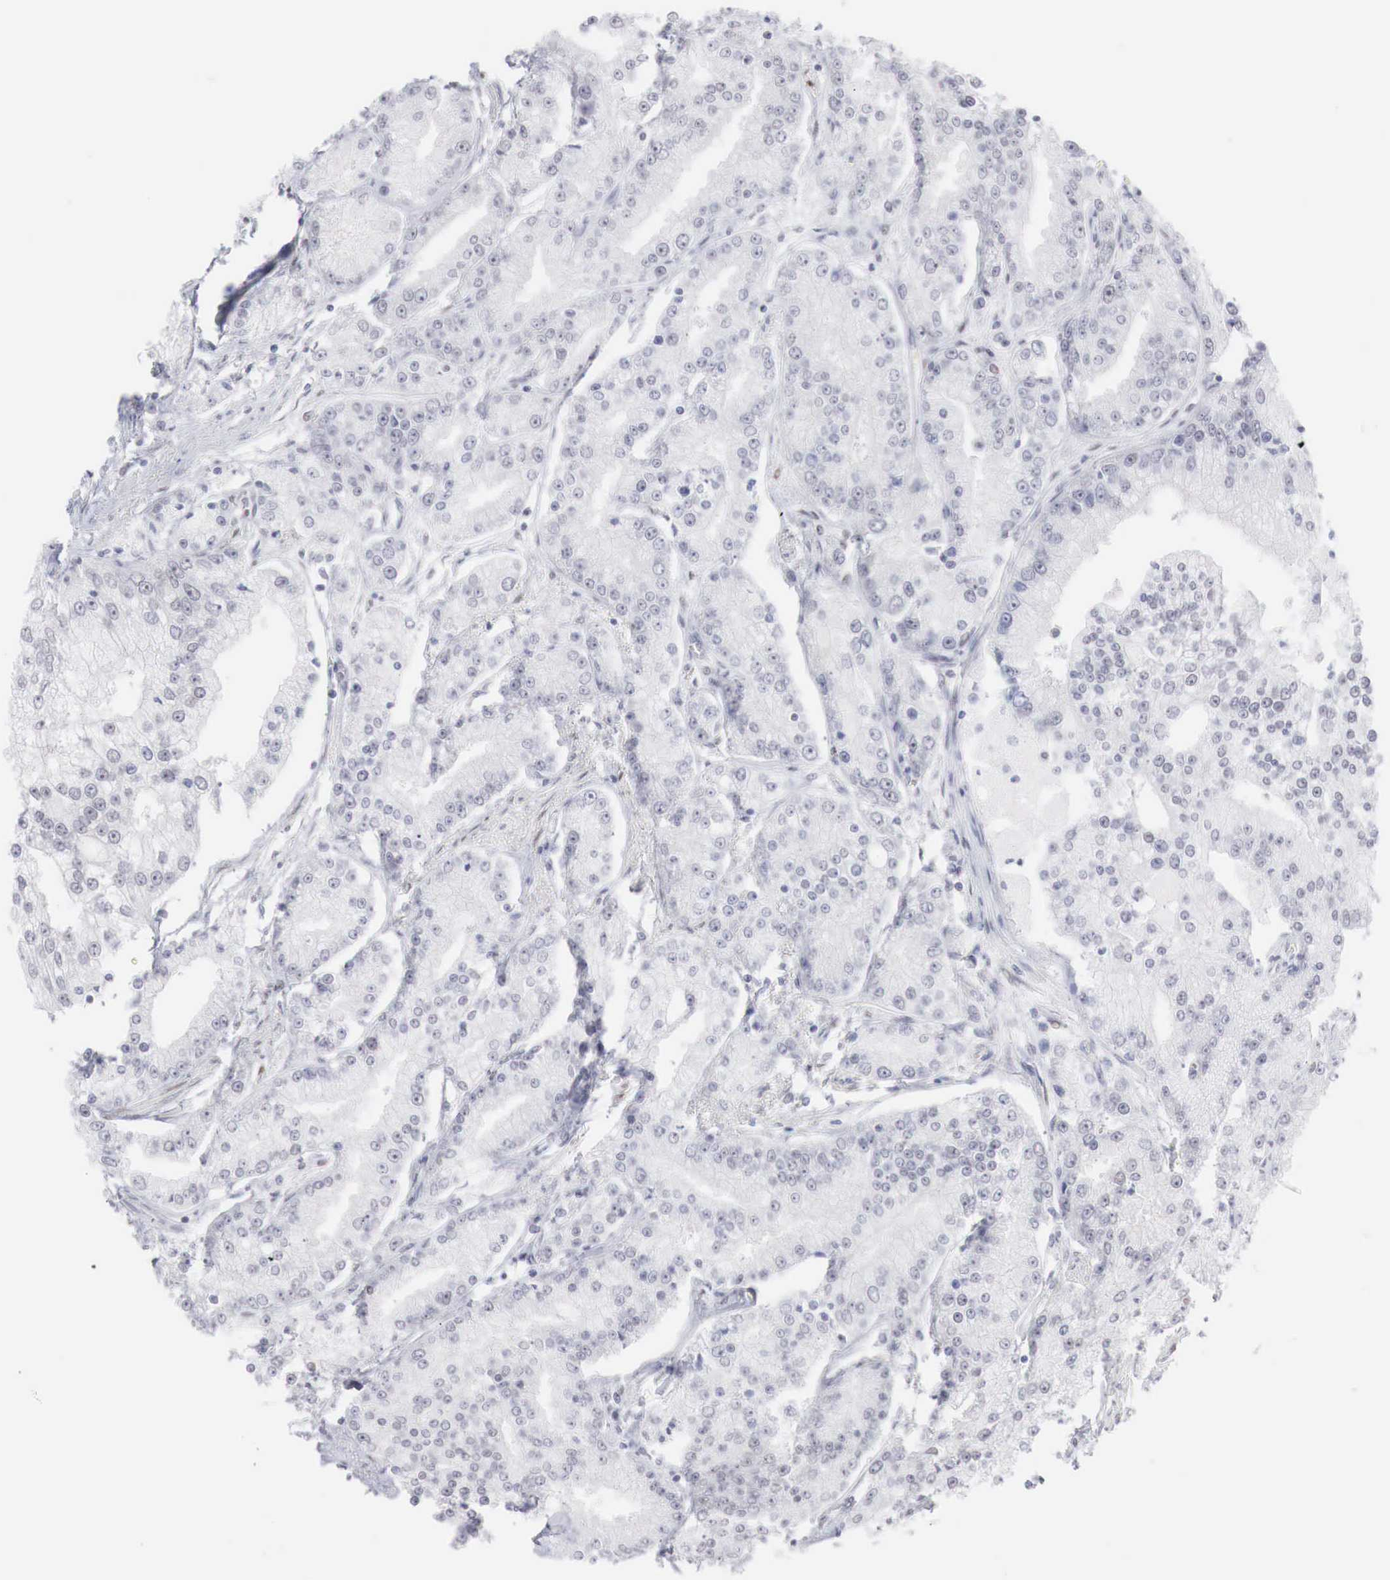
{"staining": {"intensity": "negative", "quantity": "none", "location": "none"}, "tissue": "prostate cancer", "cell_type": "Tumor cells", "image_type": "cancer", "snomed": [{"axis": "morphology", "description": "Adenocarcinoma, Medium grade"}, {"axis": "topography", "description": "Prostate"}], "caption": "Prostate cancer stained for a protein using IHC demonstrates no positivity tumor cells.", "gene": "FOXP2", "patient": {"sex": "male", "age": 72}}